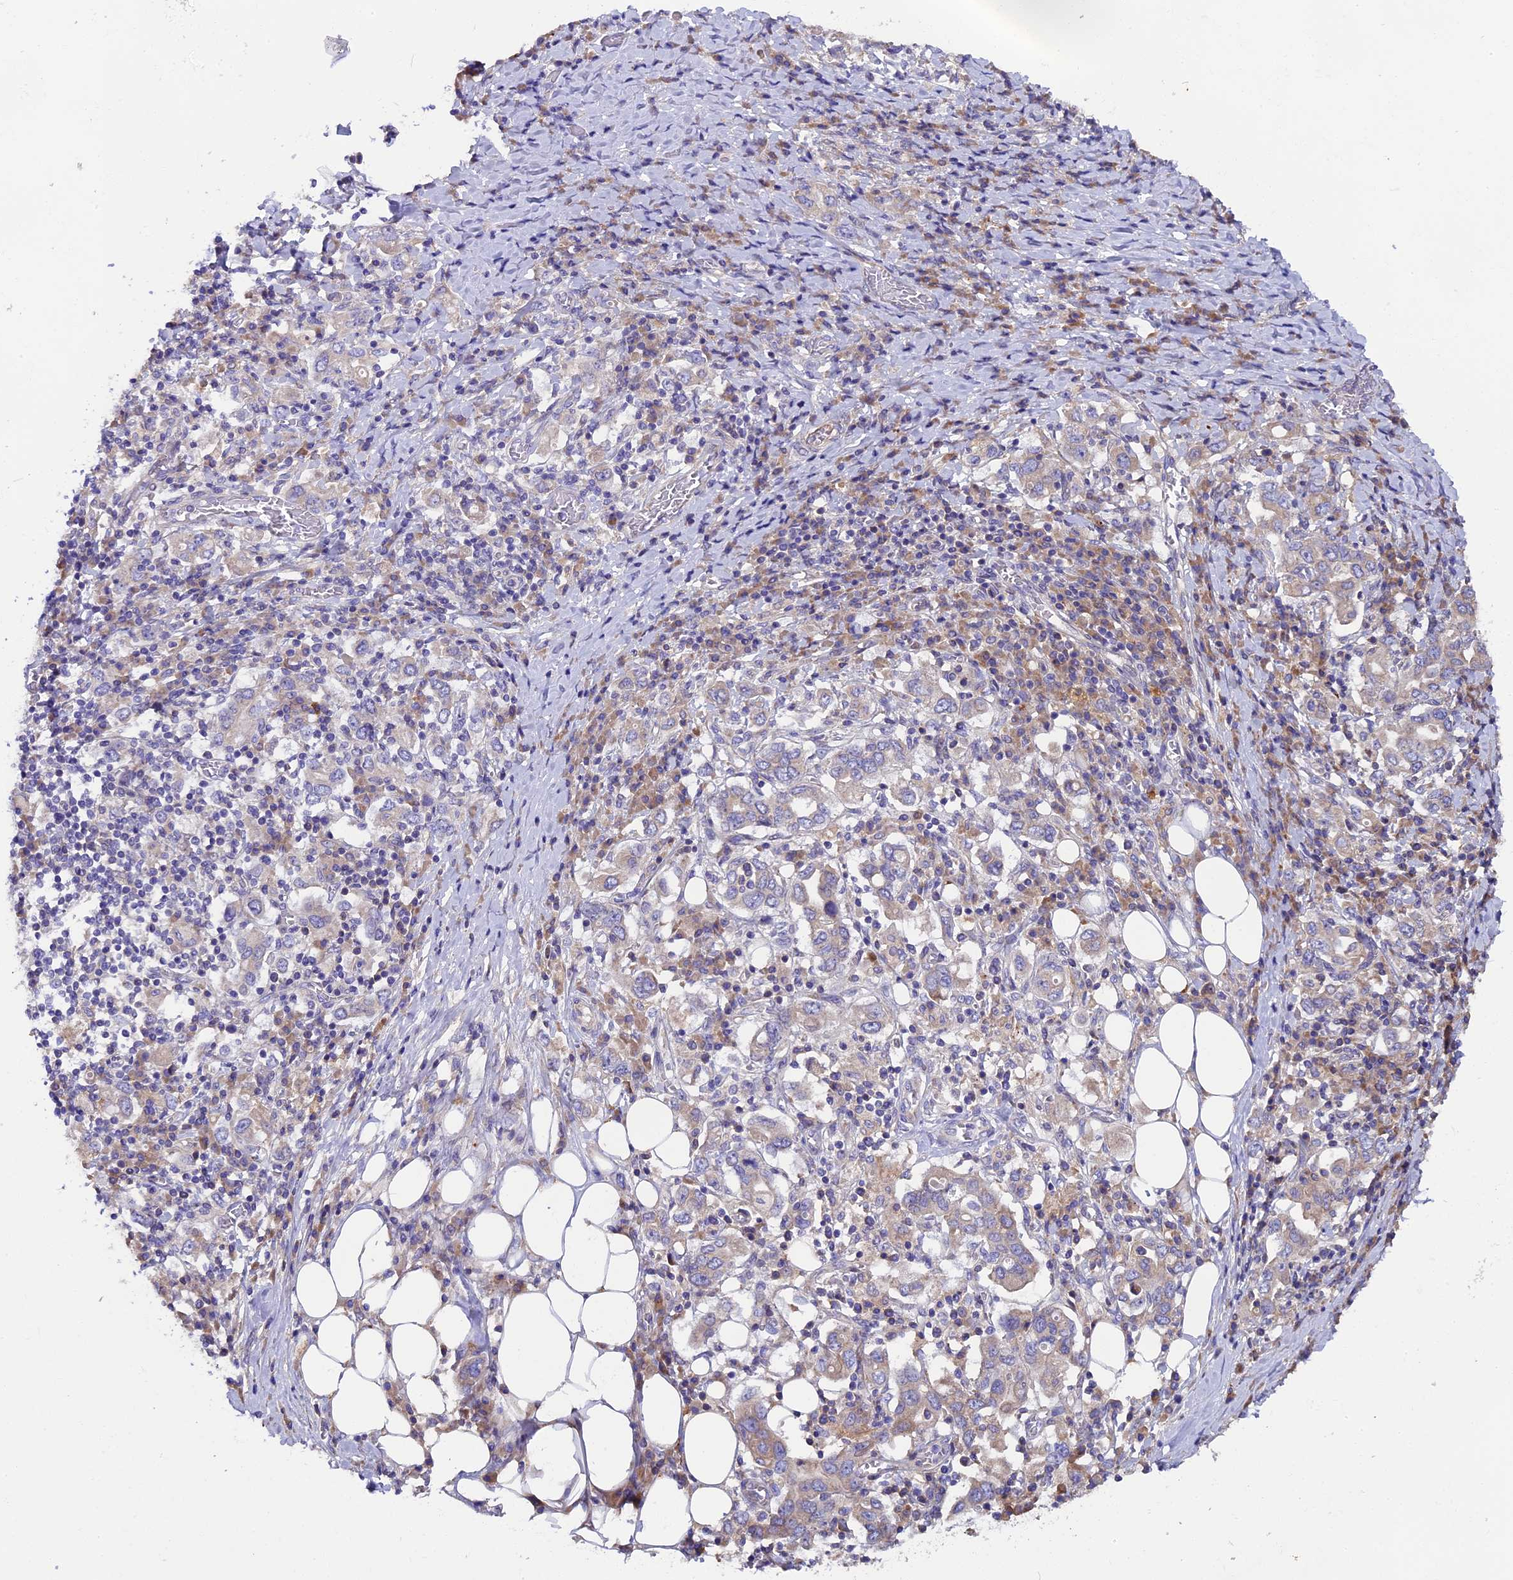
{"staining": {"intensity": "negative", "quantity": "none", "location": "none"}, "tissue": "stomach cancer", "cell_type": "Tumor cells", "image_type": "cancer", "snomed": [{"axis": "morphology", "description": "Adenocarcinoma, NOS"}, {"axis": "topography", "description": "Stomach, upper"}, {"axis": "topography", "description": "Stomach"}], "caption": "IHC histopathology image of stomach cancer (adenocarcinoma) stained for a protein (brown), which shows no staining in tumor cells.", "gene": "PIGU", "patient": {"sex": "male", "age": 62}}